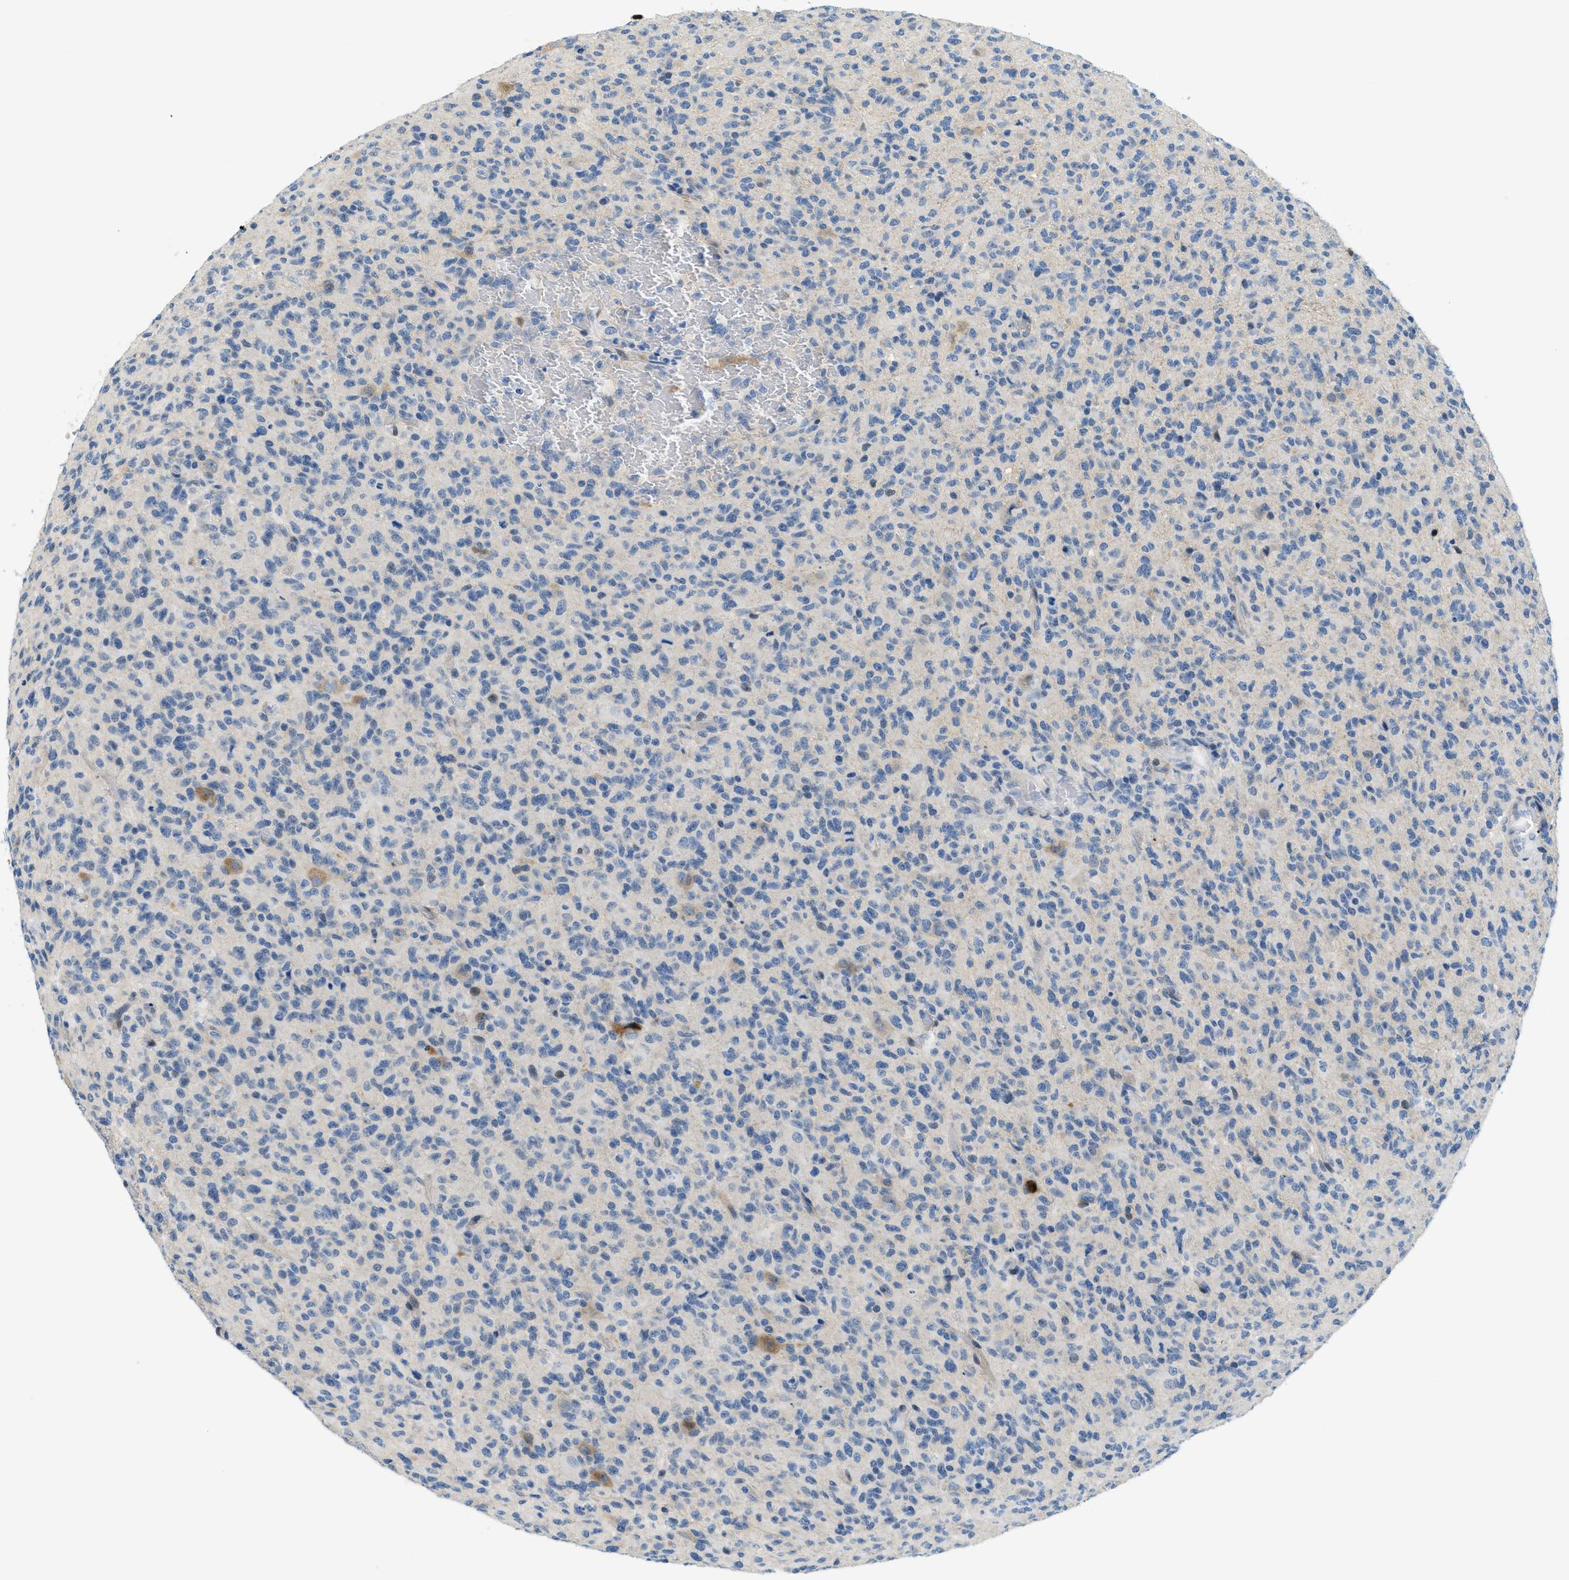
{"staining": {"intensity": "negative", "quantity": "none", "location": "none"}, "tissue": "glioma", "cell_type": "Tumor cells", "image_type": "cancer", "snomed": [{"axis": "morphology", "description": "Glioma, malignant, High grade"}, {"axis": "topography", "description": "Brain"}], "caption": "Histopathology image shows no protein positivity in tumor cells of malignant high-grade glioma tissue.", "gene": "CYP4X1", "patient": {"sex": "male", "age": 71}}